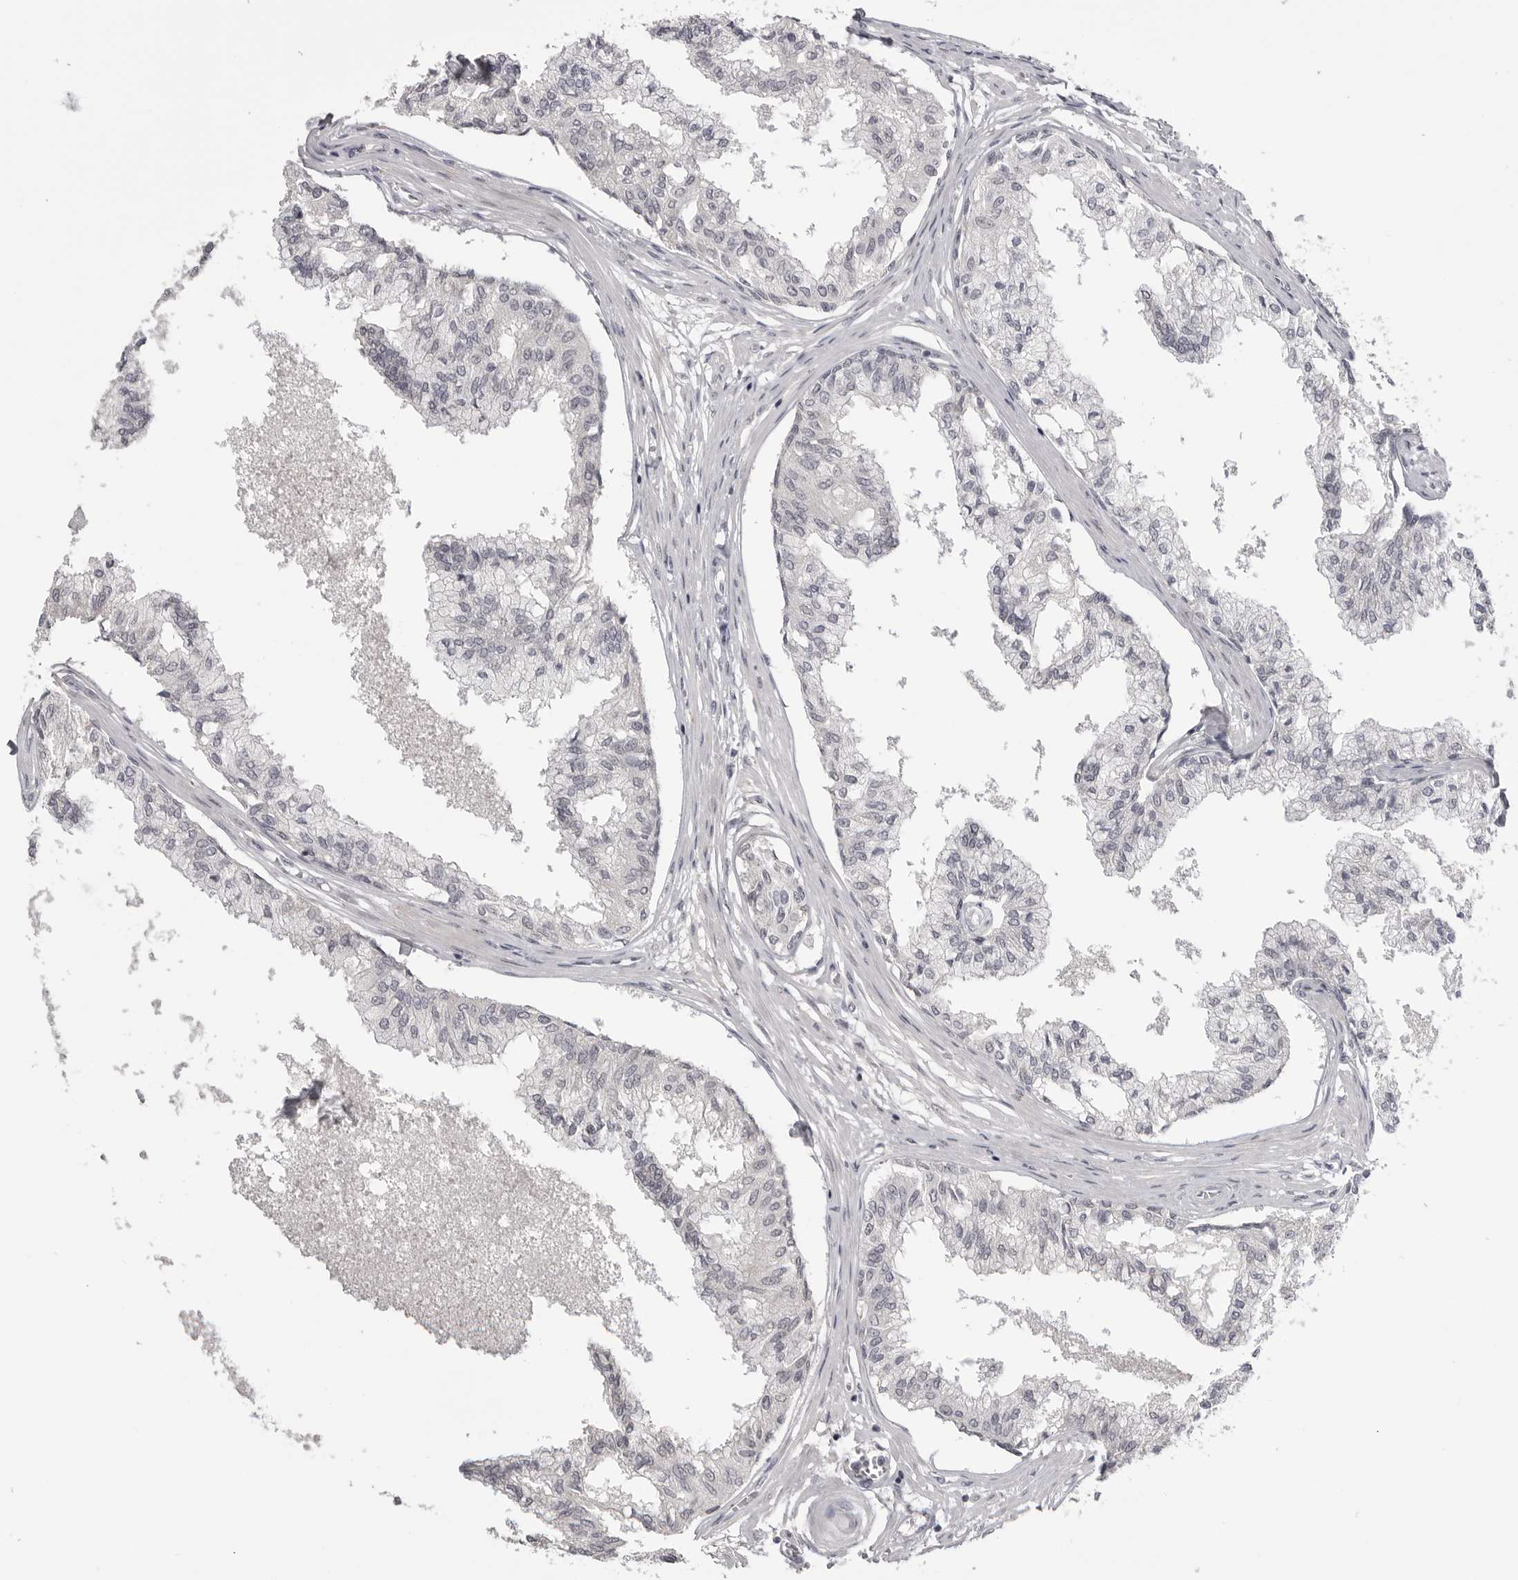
{"staining": {"intensity": "negative", "quantity": "none", "location": "none"}, "tissue": "prostate", "cell_type": "Glandular cells", "image_type": "normal", "snomed": [{"axis": "morphology", "description": "Normal tissue, NOS"}, {"axis": "topography", "description": "Prostate"}, {"axis": "topography", "description": "Seminal veicle"}], "caption": "A micrograph of human prostate is negative for staining in glandular cells. Brightfield microscopy of IHC stained with DAB (brown) and hematoxylin (blue), captured at high magnification.", "gene": "GPN2", "patient": {"sex": "male", "age": 60}}